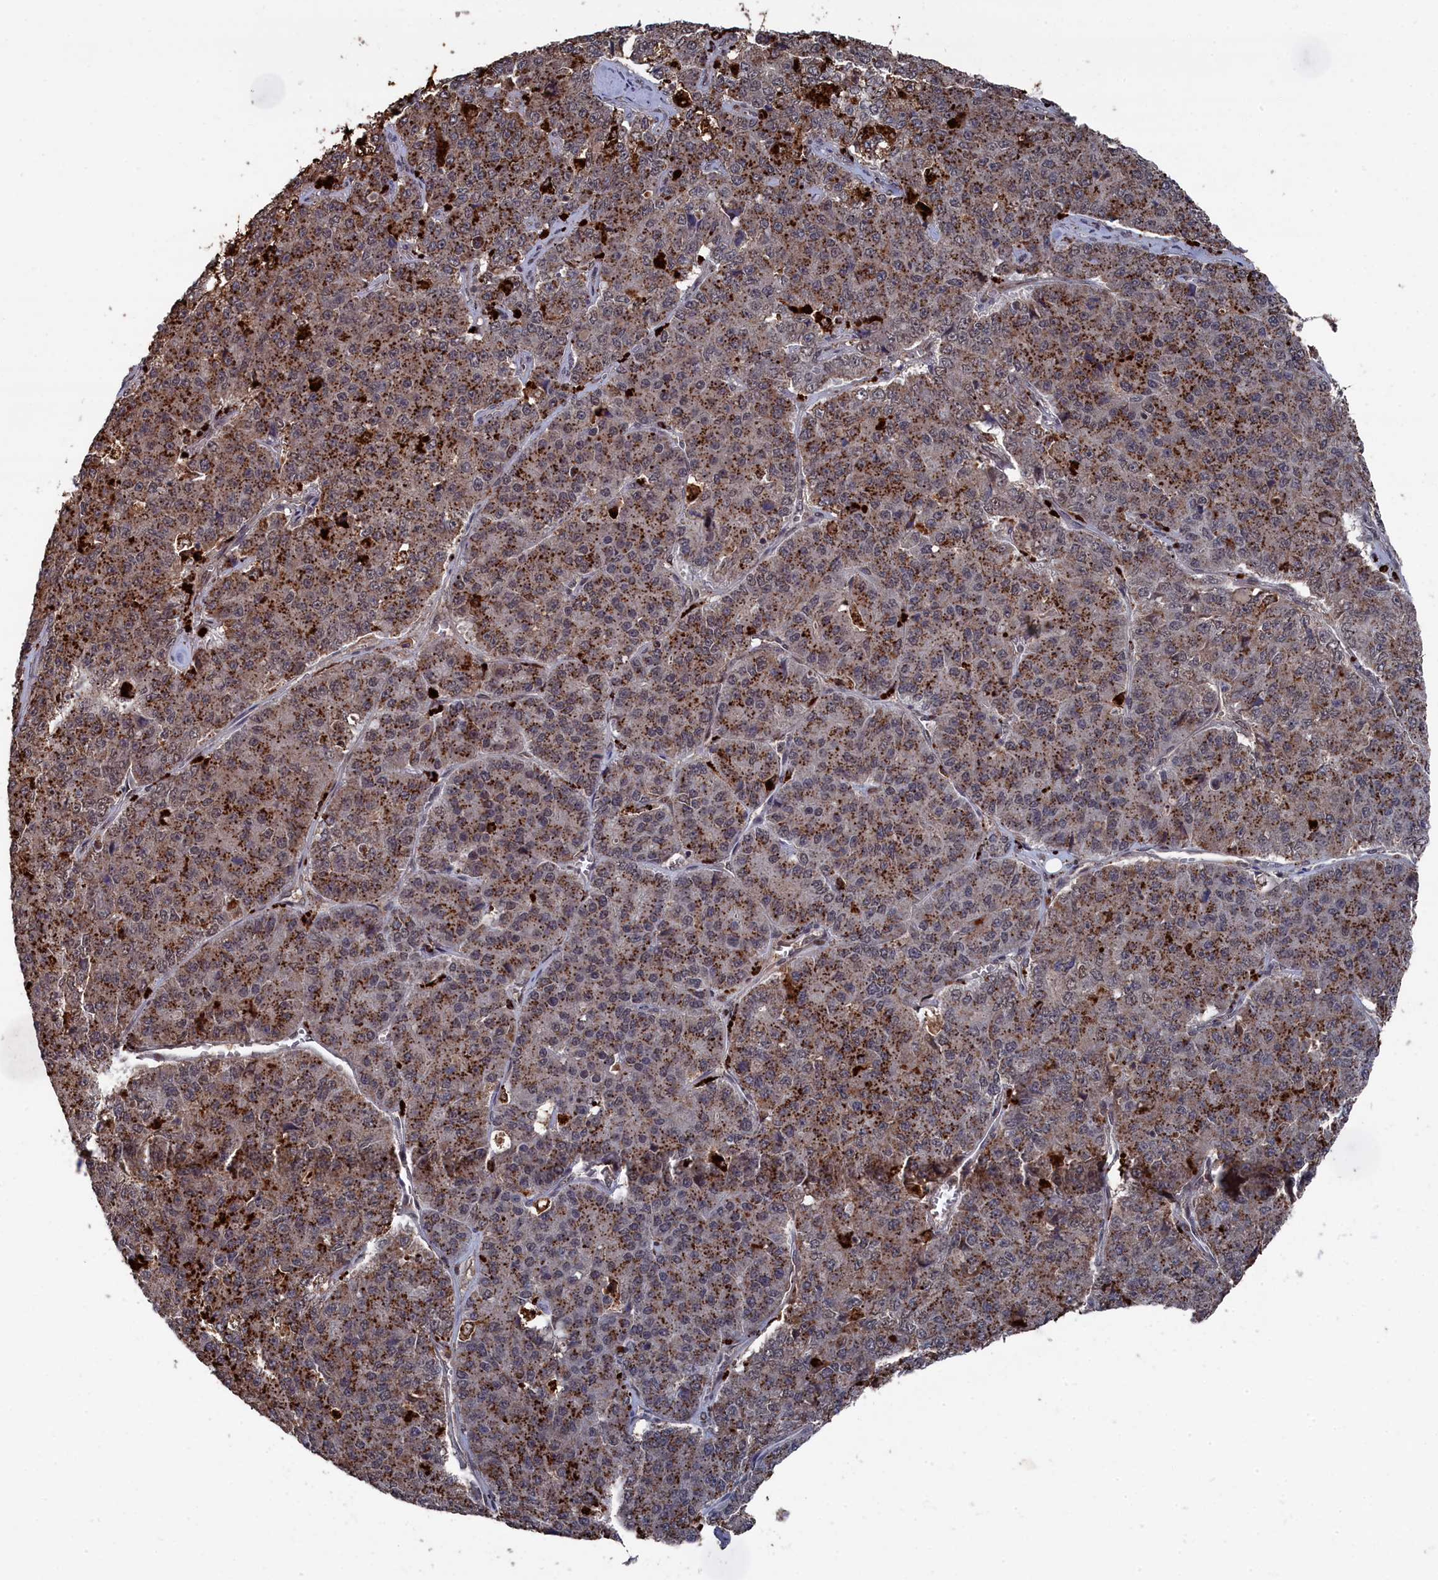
{"staining": {"intensity": "moderate", "quantity": ">75%", "location": "cytoplasmic/membranous"}, "tissue": "pancreatic cancer", "cell_type": "Tumor cells", "image_type": "cancer", "snomed": [{"axis": "morphology", "description": "Adenocarcinoma, NOS"}, {"axis": "topography", "description": "Pancreas"}], "caption": "The photomicrograph exhibits immunohistochemical staining of pancreatic cancer. There is moderate cytoplasmic/membranous staining is appreciated in about >75% of tumor cells.", "gene": "CEACAM21", "patient": {"sex": "male", "age": 50}}